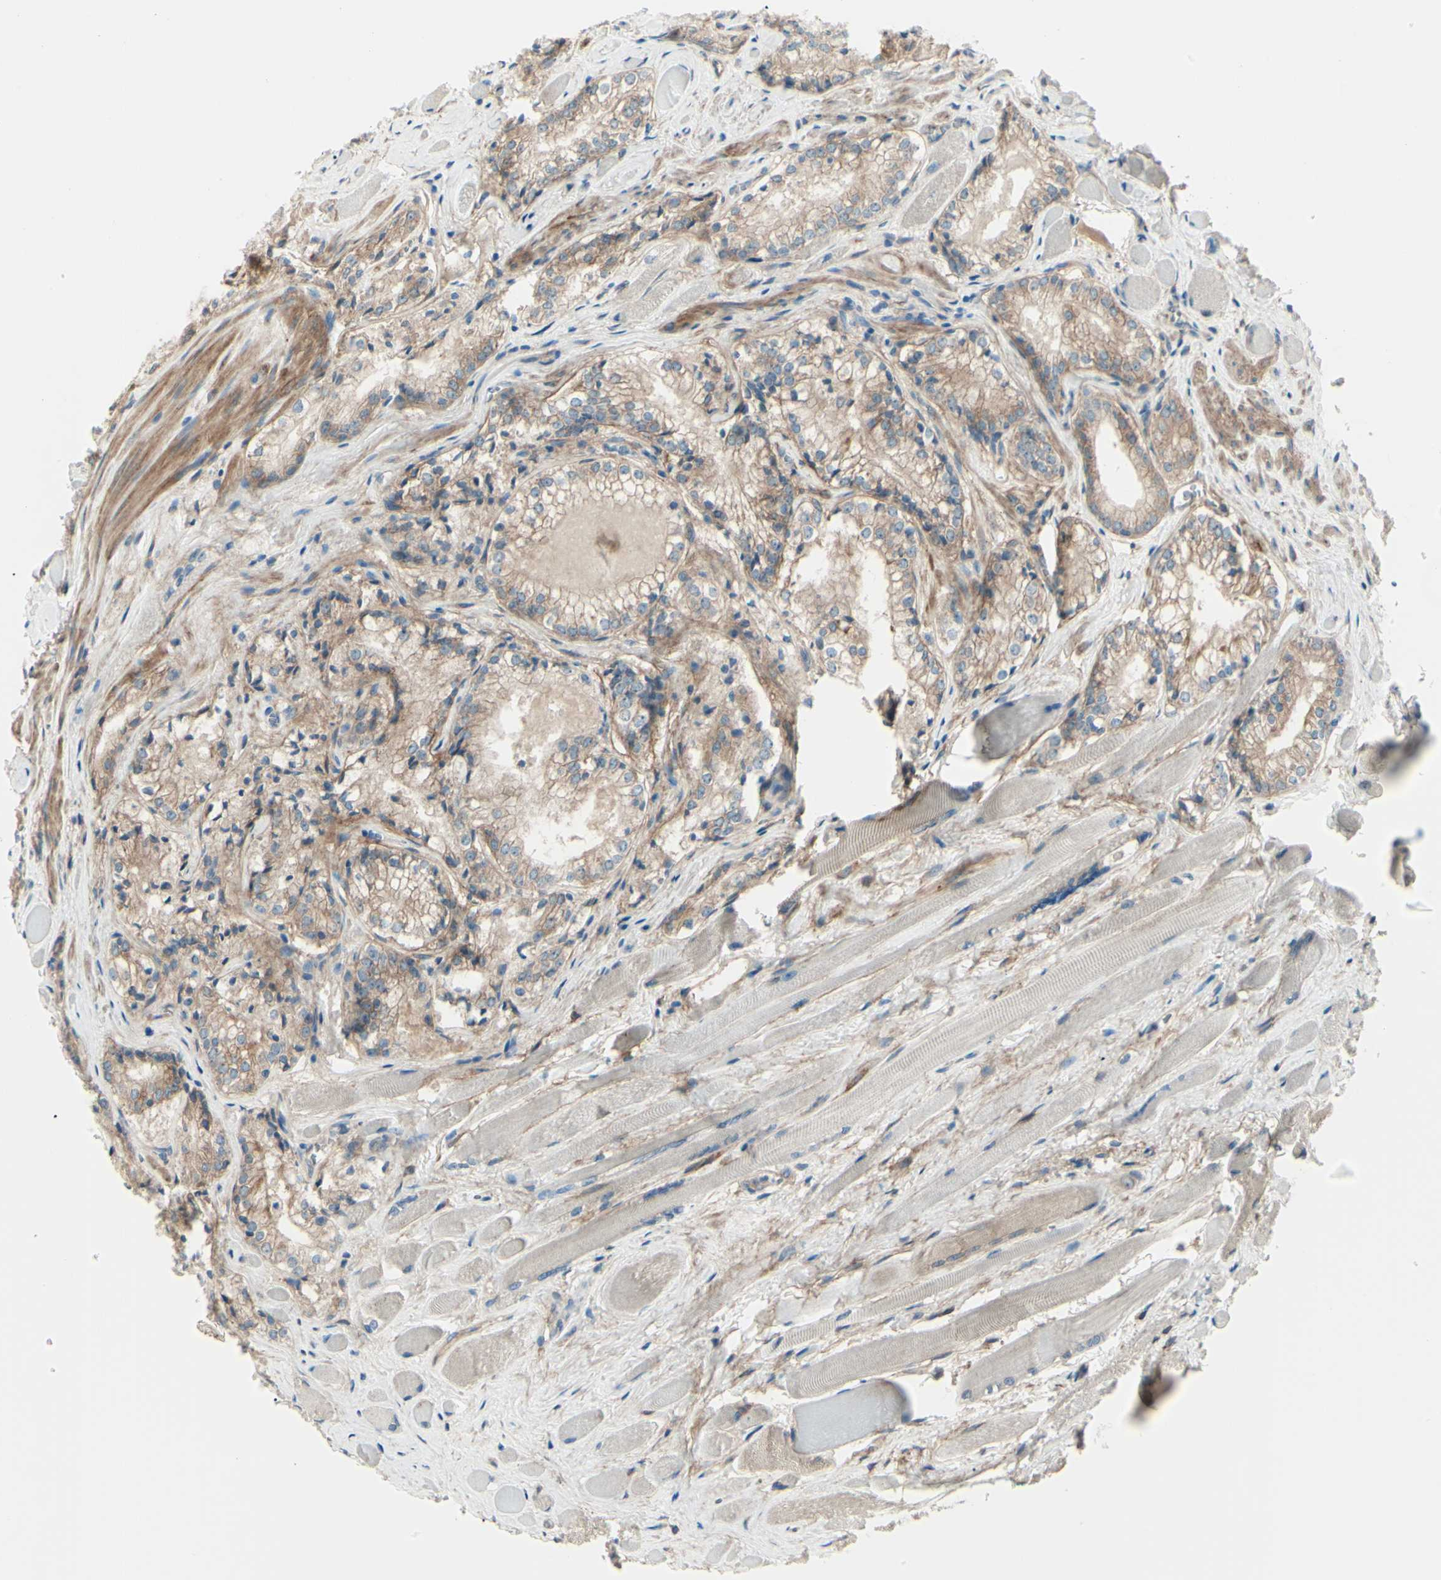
{"staining": {"intensity": "moderate", "quantity": ">75%", "location": "cytoplasmic/membranous"}, "tissue": "prostate cancer", "cell_type": "Tumor cells", "image_type": "cancer", "snomed": [{"axis": "morphology", "description": "Adenocarcinoma, Low grade"}, {"axis": "topography", "description": "Prostate"}], "caption": "This image displays prostate cancer stained with immunohistochemistry to label a protein in brown. The cytoplasmic/membranous of tumor cells show moderate positivity for the protein. Nuclei are counter-stained blue.", "gene": "PCDHGA2", "patient": {"sex": "male", "age": 60}}